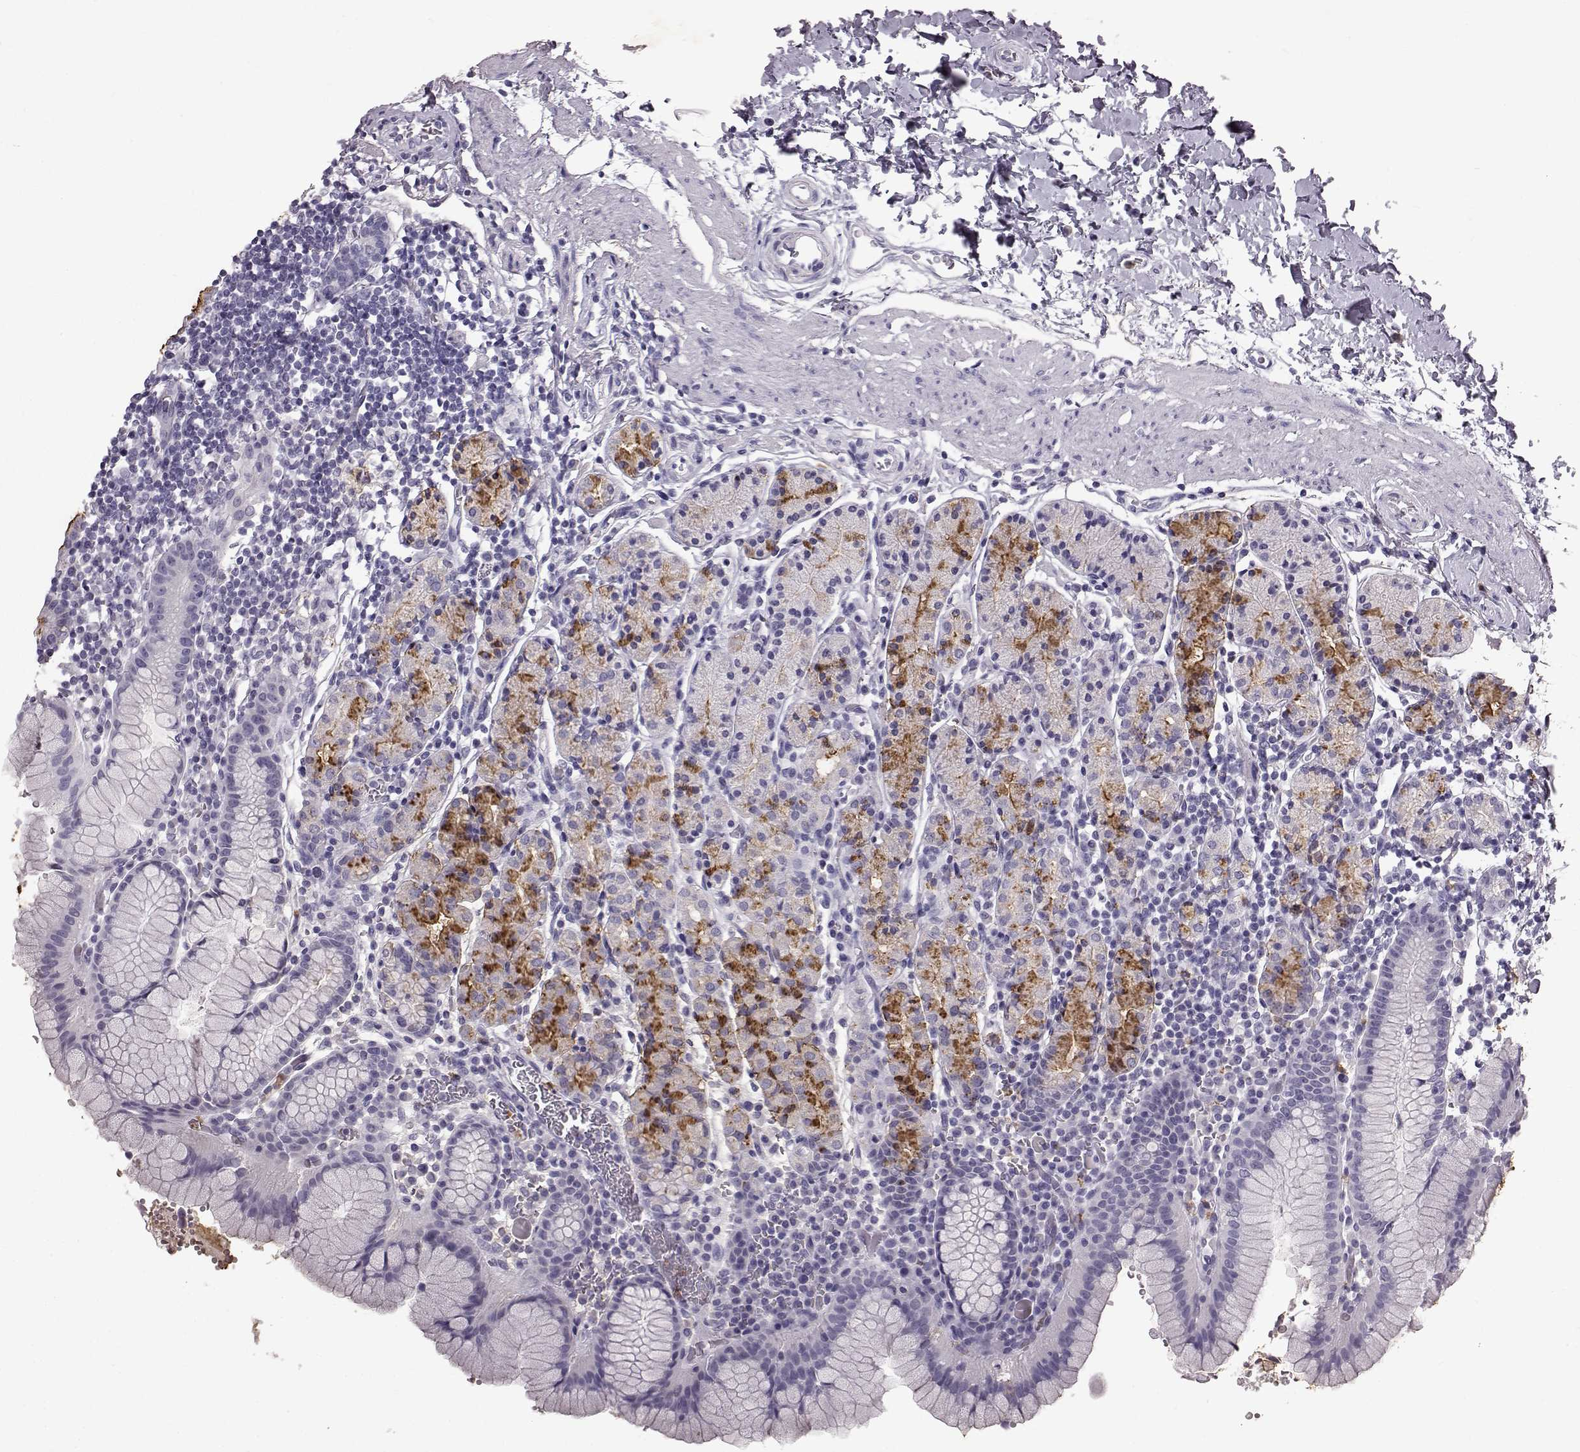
{"staining": {"intensity": "moderate", "quantity": "<25%", "location": "cytoplasmic/membranous"}, "tissue": "stomach", "cell_type": "Glandular cells", "image_type": "normal", "snomed": [{"axis": "morphology", "description": "Normal tissue, NOS"}, {"axis": "topography", "description": "Stomach, upper"}, {"axis": "topography", "description": "Stomach"}], "caption": "Glandular cells exhibit moderate cytoplasmic/membranous staining in approximately <25% of cells in normal stomach. The staining was performed using DAB (3,3'-diaminobenzidine), with brown indicating positive protein expression. Nuclei are stained blue with hematoxylin.", "gene": "FUT4", "patient": {"sex": "male", "age": 62}}